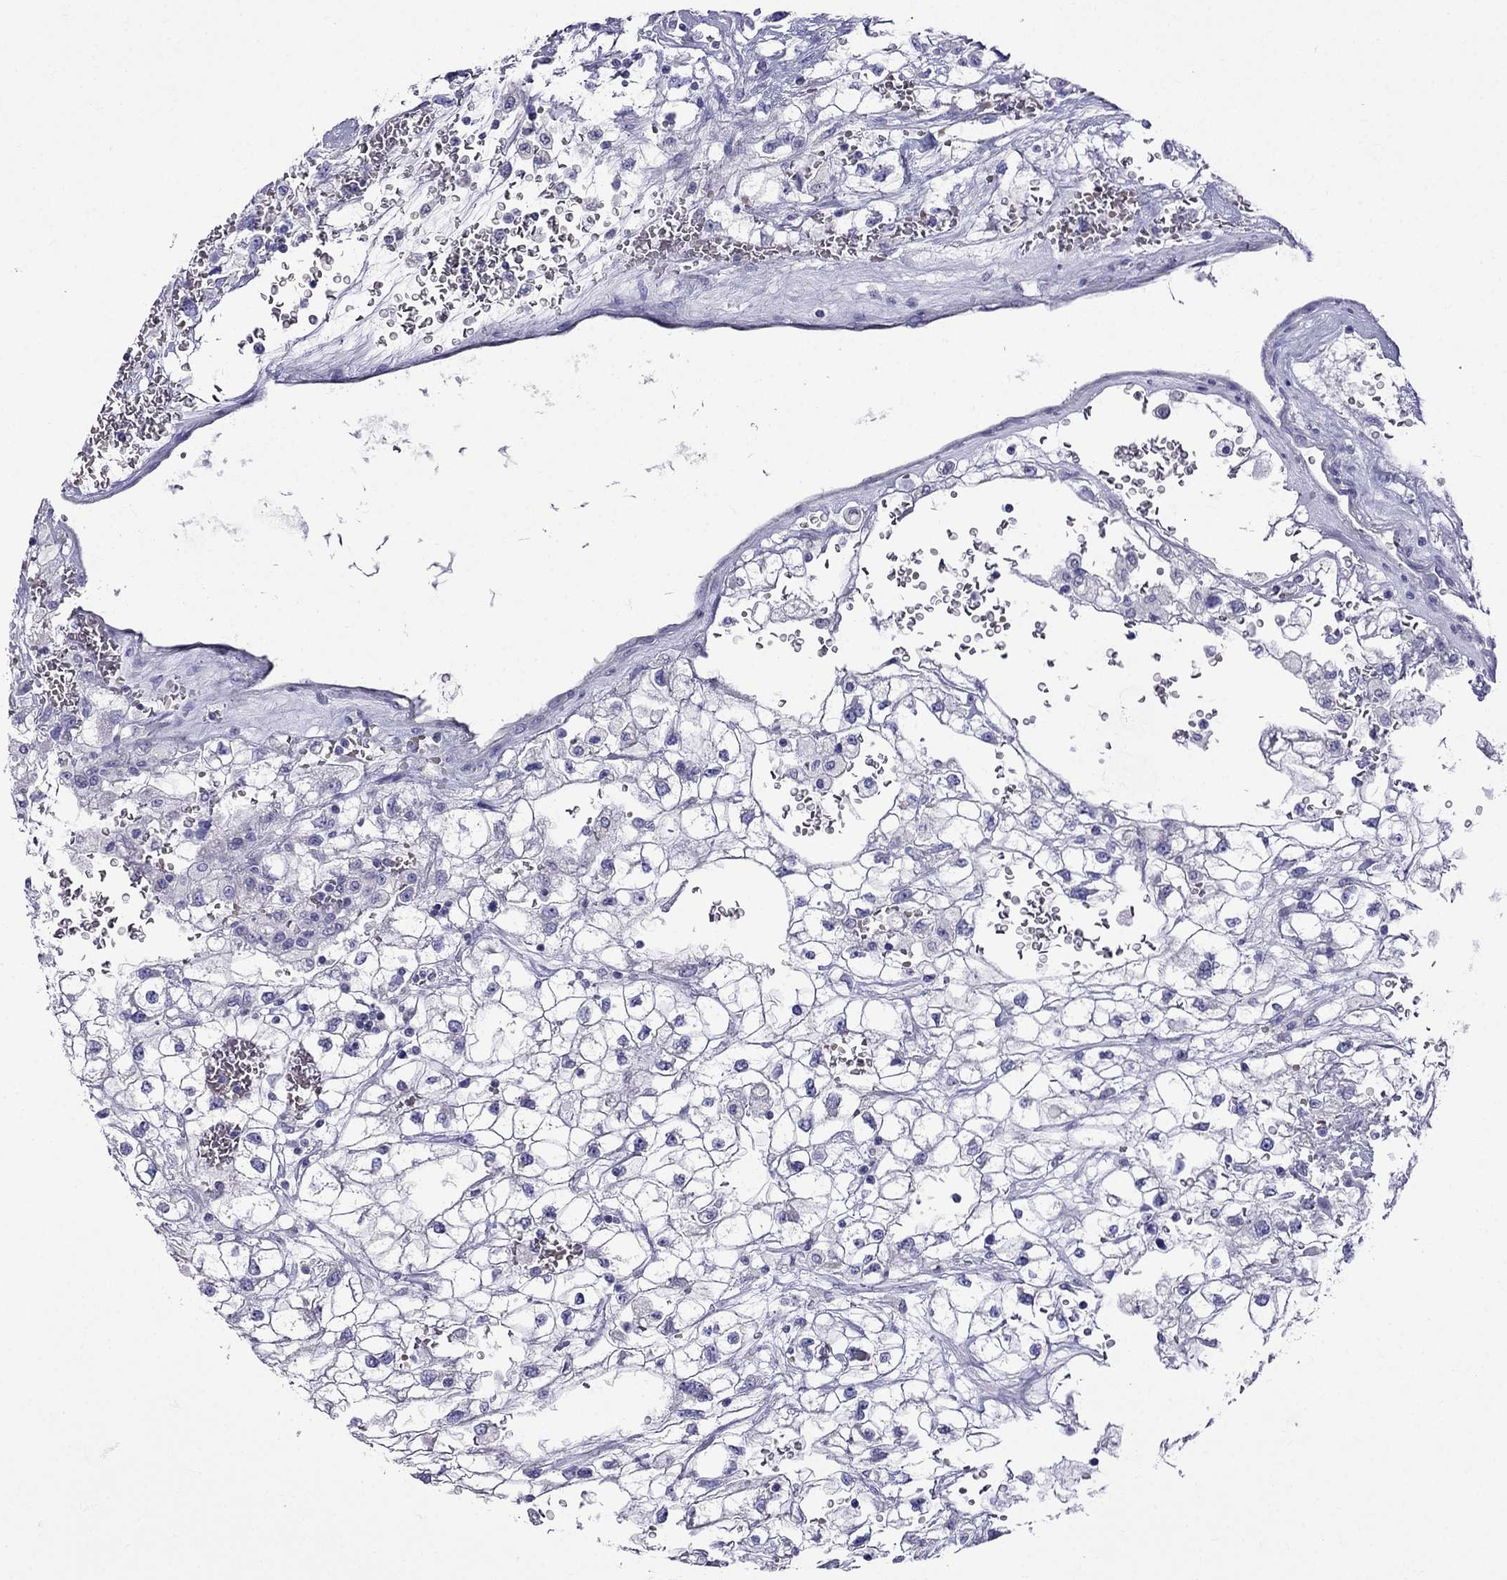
{"staining": {"intensity": "negative", "quantity": "none", "location": "none"}, "tissue": "renal cancer", "cell_type": "Tumor cells", "image_type": "cancer", "snomed": [{"axis": "morphology", "description": "Adenocarcinoma, NOS"}, {"axis": "topography", "description": "Kidney"}], "caption": "Micrograph shows no significant protein positivity in tumor cells of renal cancer.", "gene": "TDRD1", "patient": {"sex": "male", "age": 59}}